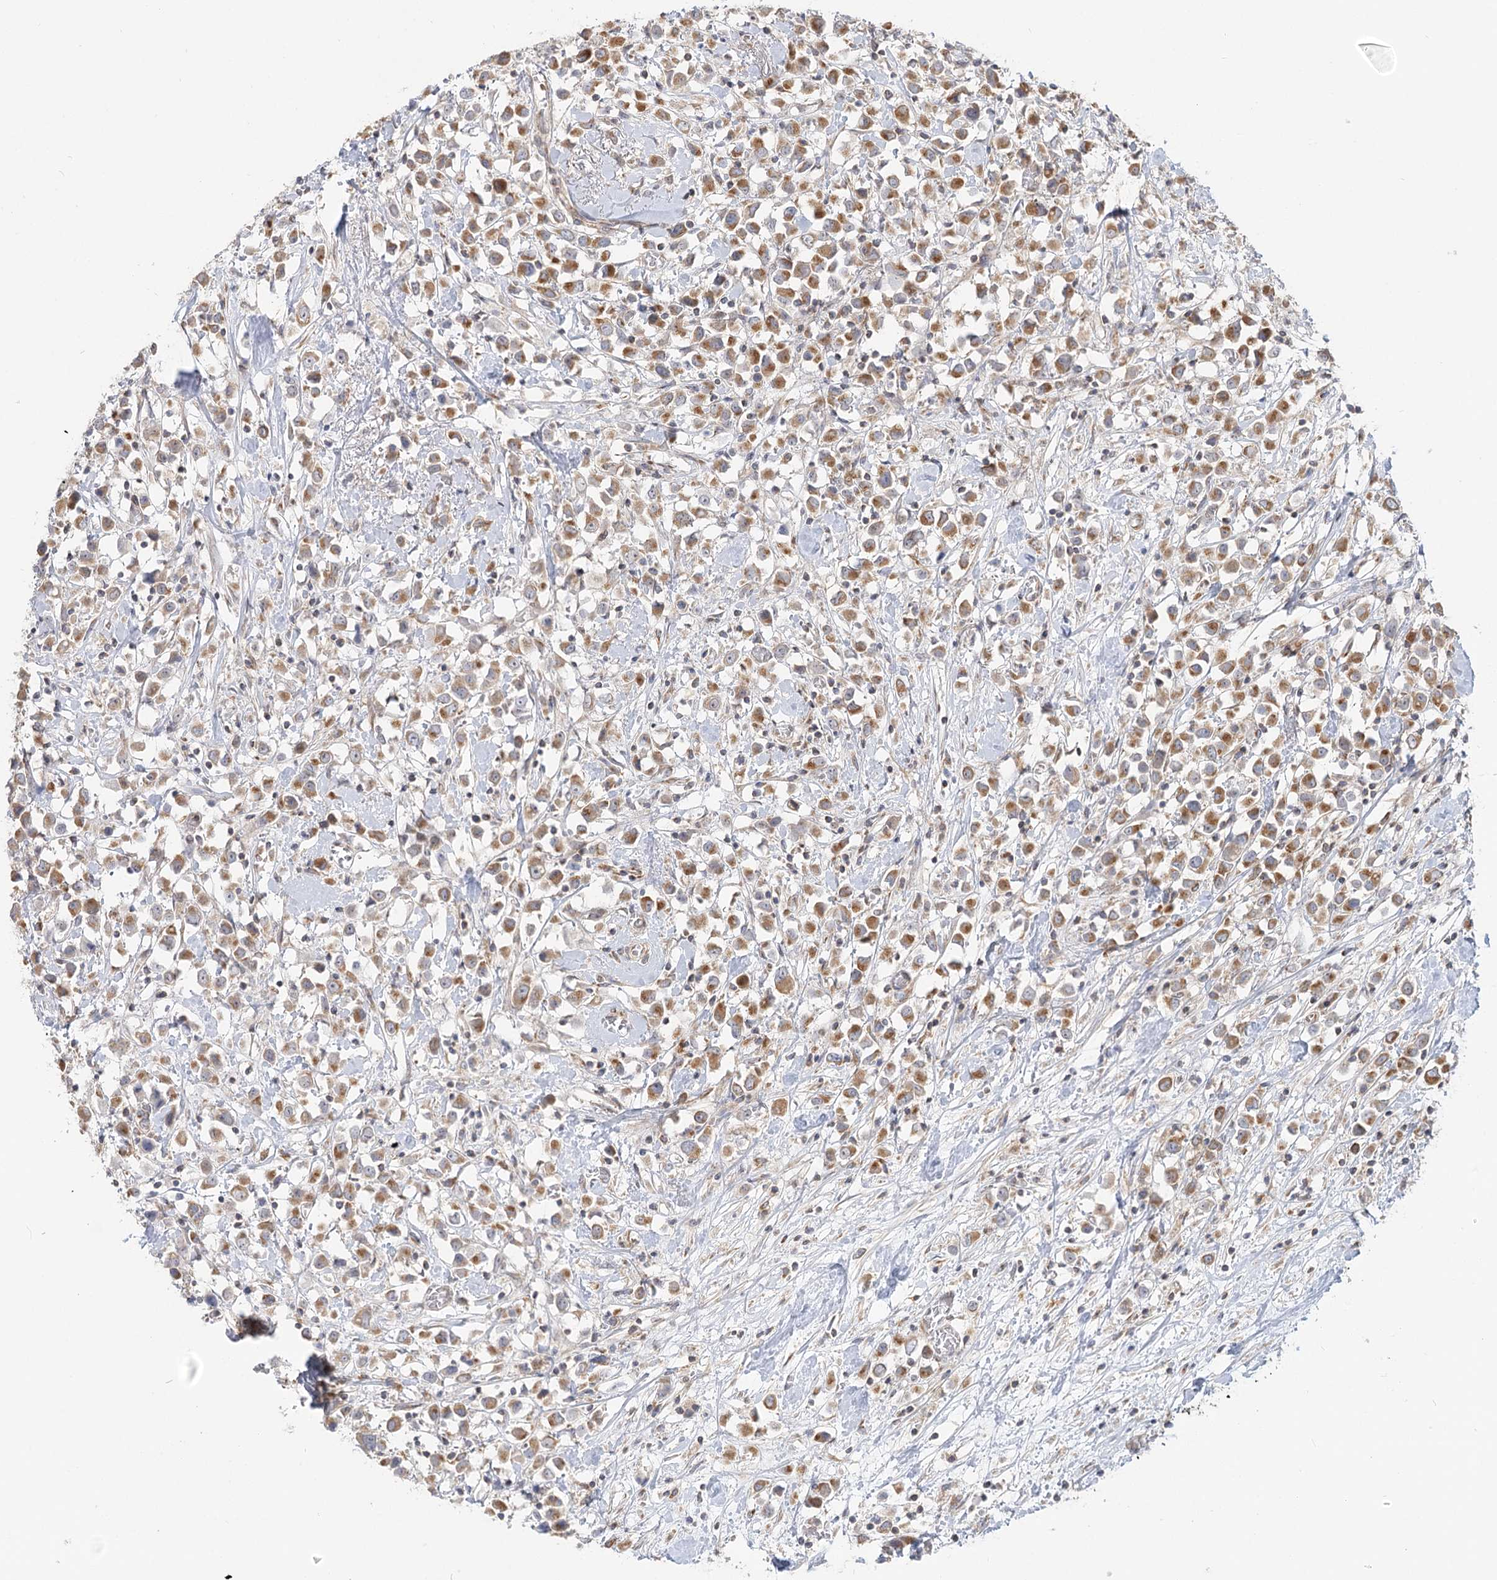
{"staining": {"intensity": "moderate", "quantity": ">75%", "location": "cytoplasmic/membranous"}, "tissue": "breast cancer", "cell_type": "Tumor cells", "image_type": "cancer", "snomed": [{"axis": "morphology", "description": "Duct carcinoma"}, {"axis": "topography", "description": "Breast"}], "caption": "Immunohistochemical staining of breast cancer reveals moderate cytoplasmic/membranous protein positivity in about >75% of tumor cells. The staining is performed using DAB brown chromogen to label protein expression. The nuclei are counter-stained blue using hematoxylin.", "gene": "MTMR3", "patient": {"sex": "female", "age": 61}}